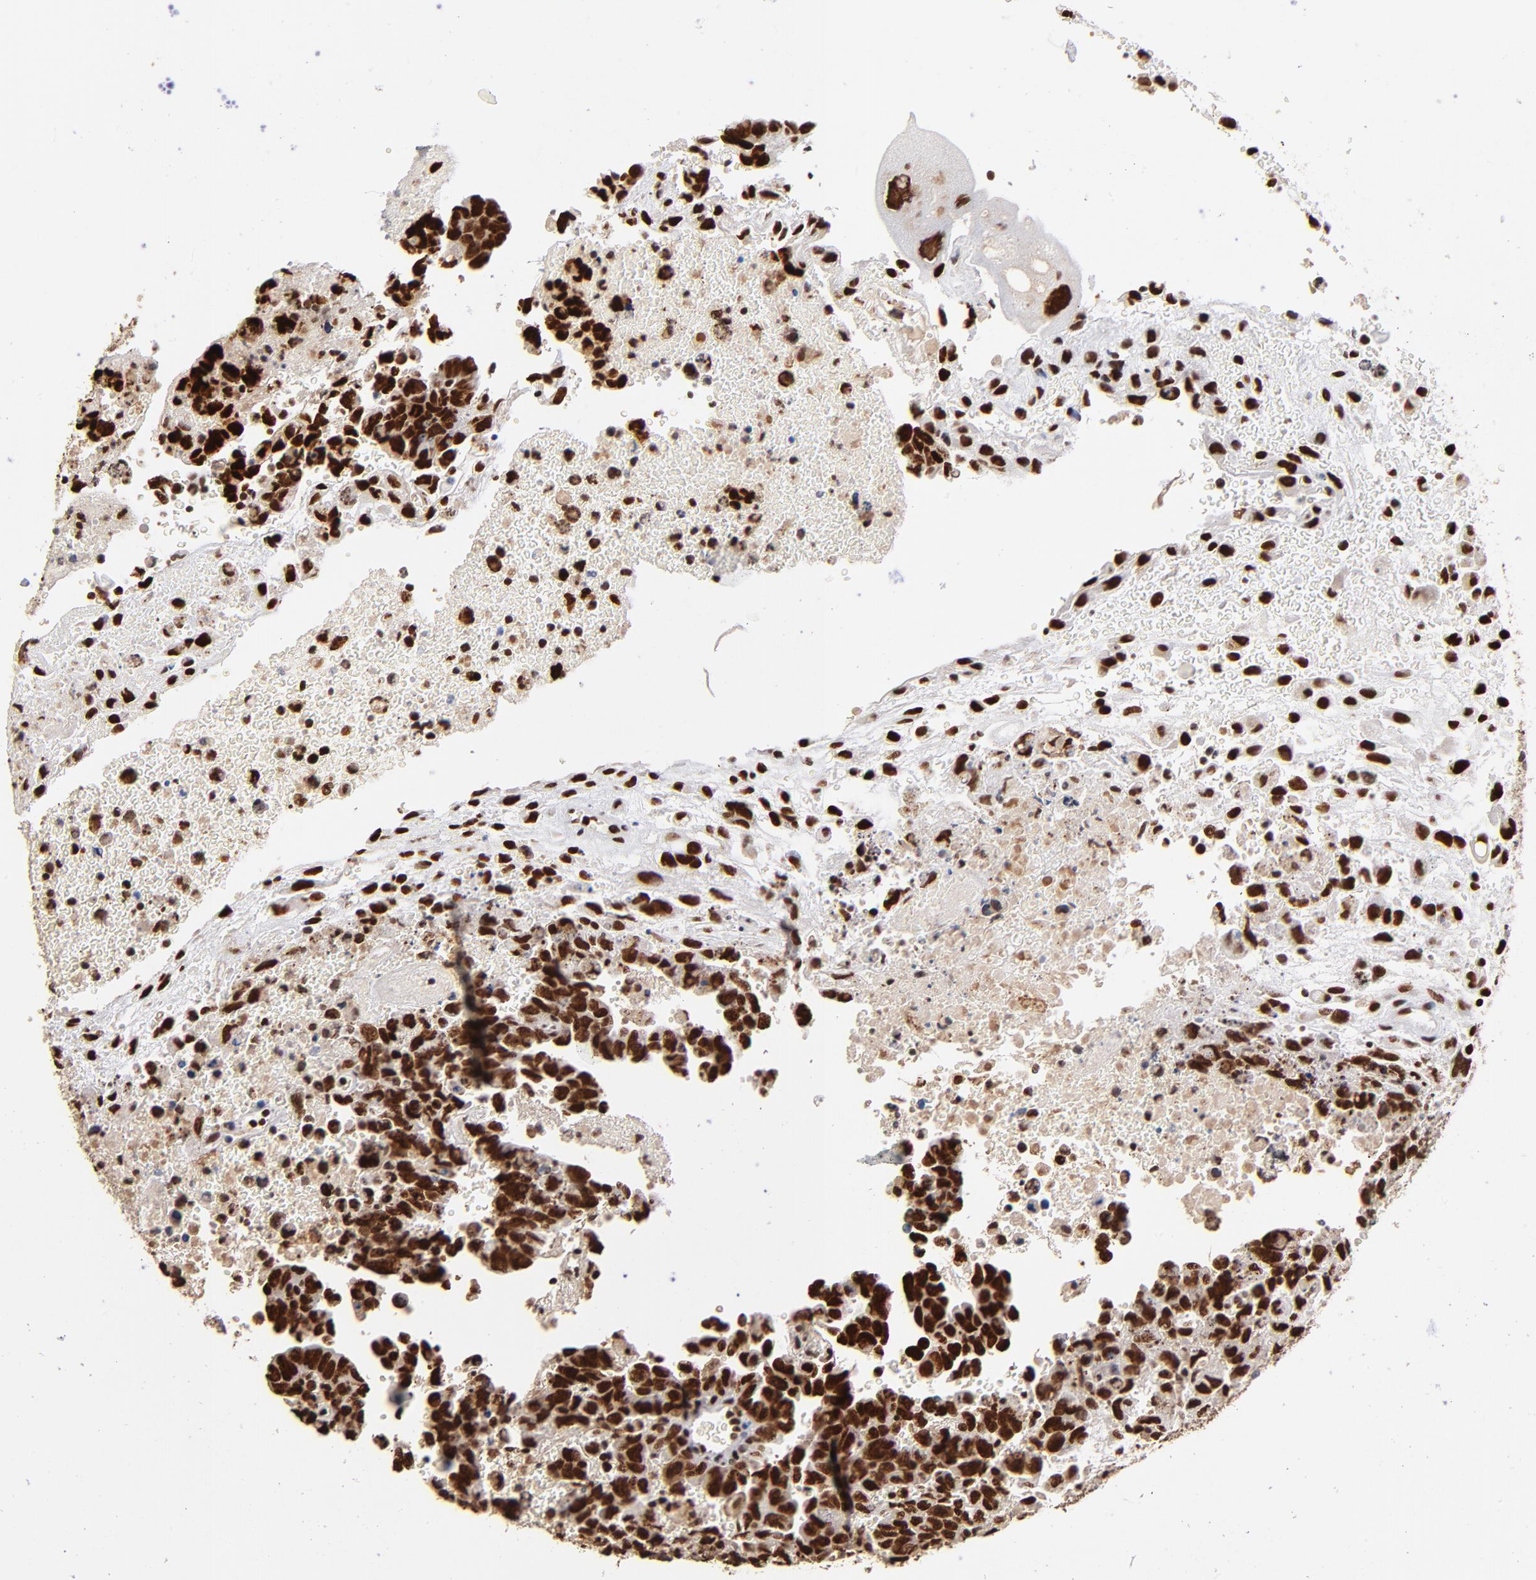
{"staining": {"intensity": "strong", "quantity": ">75%", "location": "nuclear"}, "tissue": "testis cancer", "cell_type": "Tumor cells", "image_type": "cancer", "snomed": [{"axis": "morphology", "description": "Carcinoma, Embryonal, NOS"}, {"axis": "topography", "description": "Testis"}], "caption": "A micrograph of human testis cancer (embryonal carcinoma) stained for a protein reveals strong nuclear brown staining in tumor cells.", "gene": "ZNF146", "patient": {"sex": "male", "age": 28}}